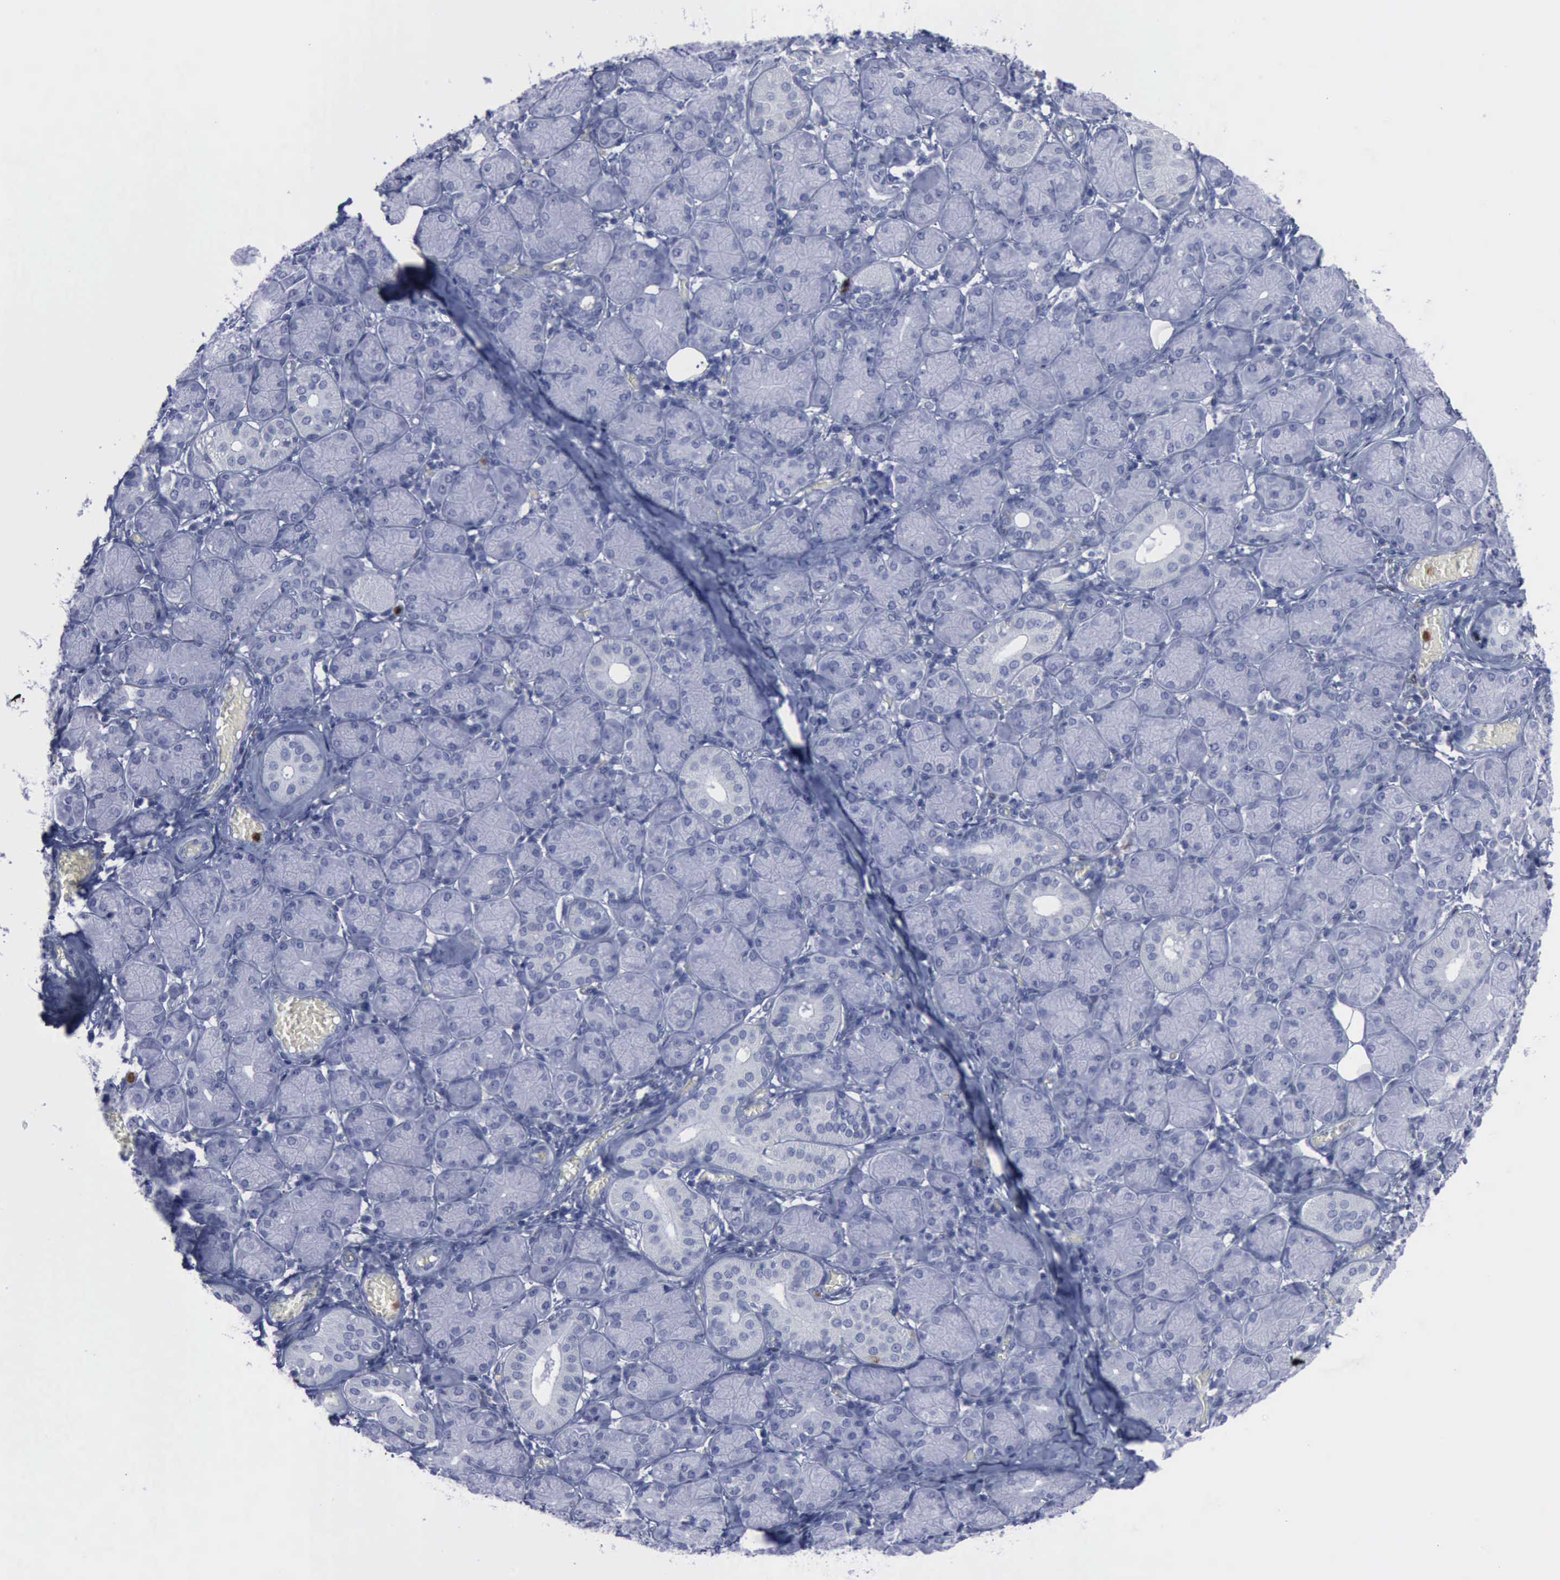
{"staining": {"intensity": "negative", "quantity": "none", "location": "none"}, "tissue": "salivary gland", "cell_type": "Glandular cells", "image_type": "normal", "snomed": [{"axis": "morphology", "description": "Normal tissue, NOS"}, {"axis": "topography", "description": "Salivary gland"}], "caption": "DAB (3,3'-diaminobenzidine) immunohistochemical staining of unremarkable human salivary gland shows no significant staining in glandular cells. Brightfield microscopy of IHC stained with DAB (brown) and hematoxylin (blue), captured at high magnification.", "gene": "CSTA", "patient": {"sex": "female", "age": 24}}